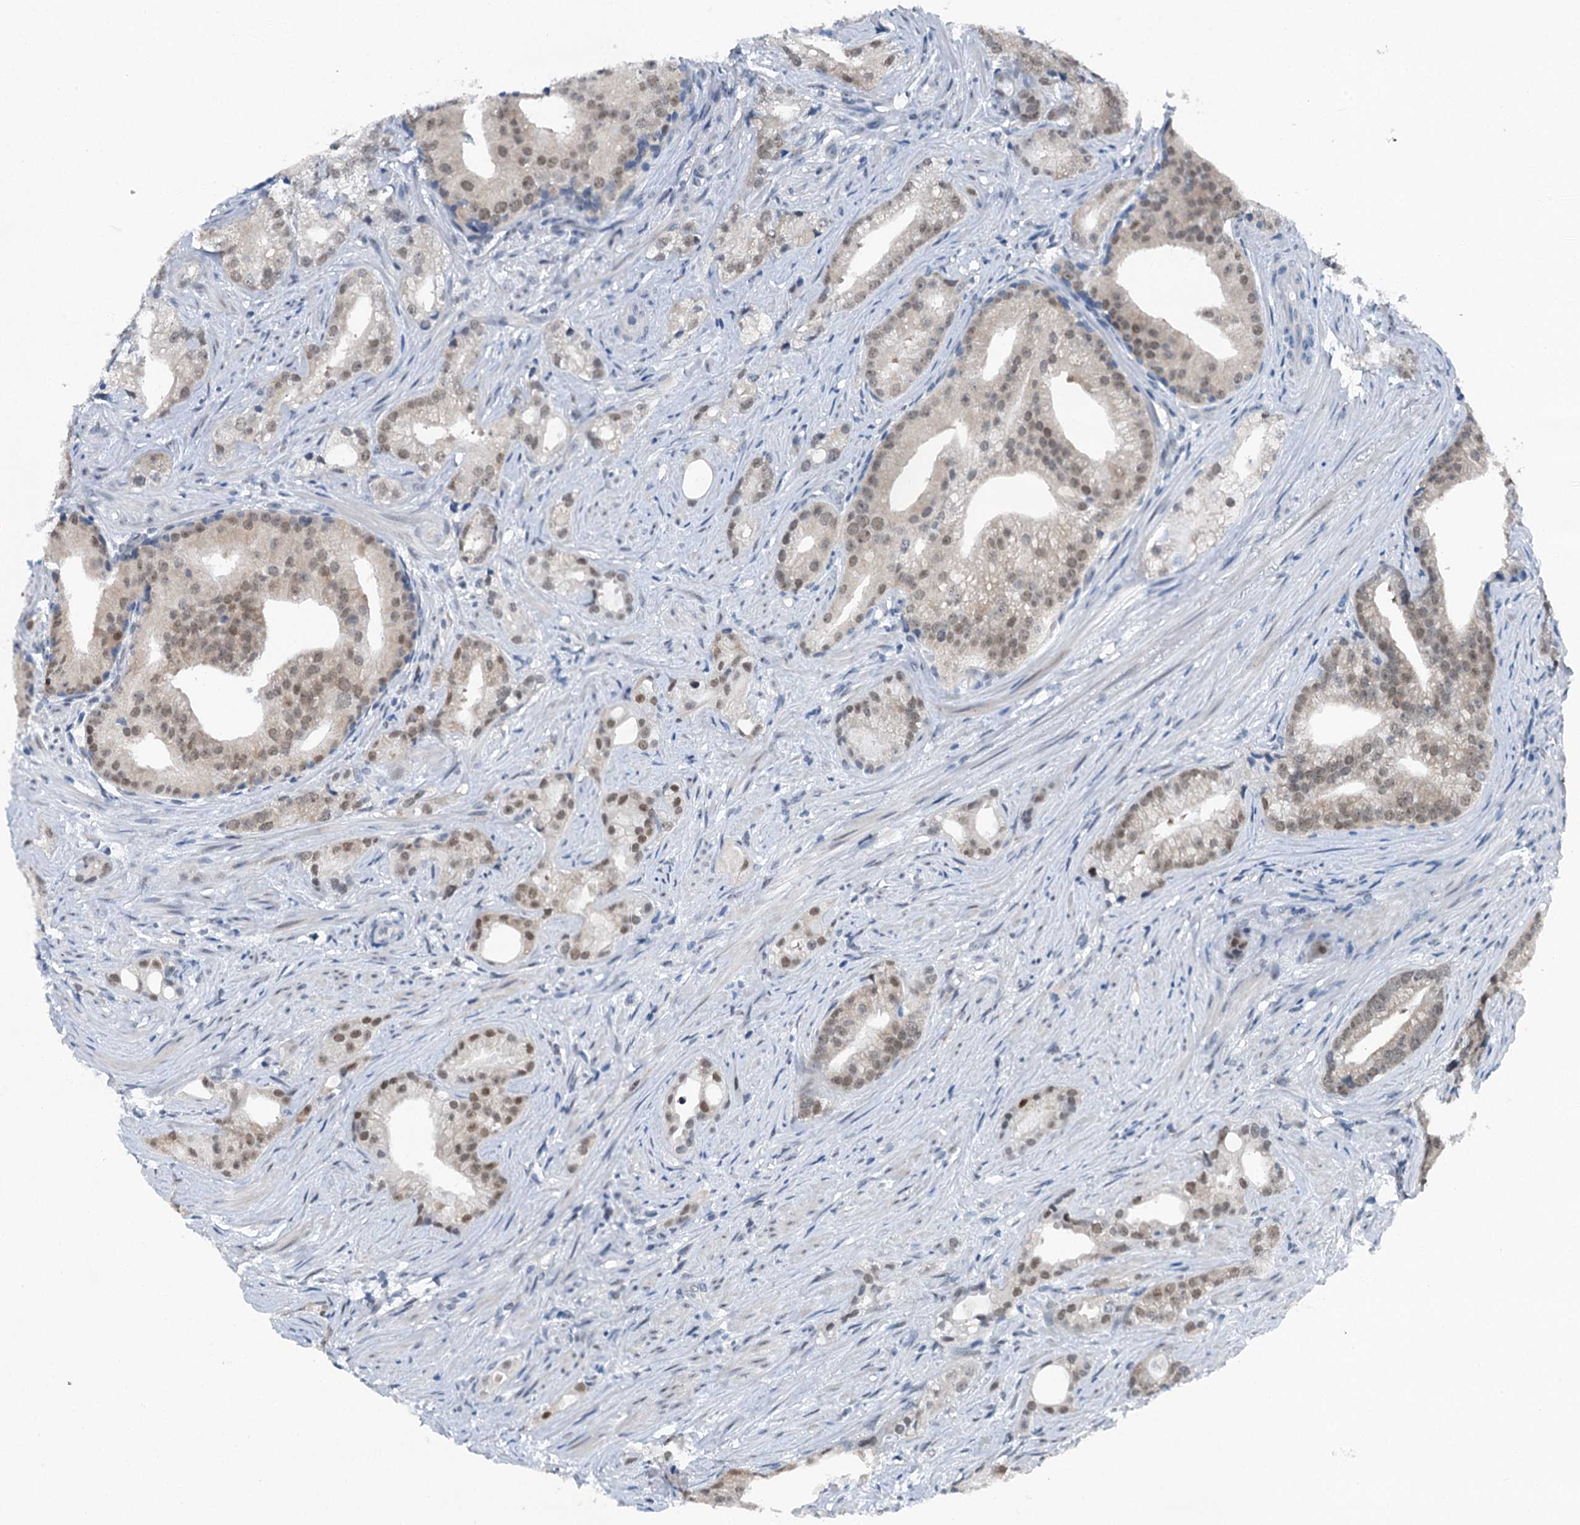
{"staining": {"intensity": "moderate", "quantity": "25%-75%", "location": "nuclear"}, "tissue": "prostate cancer", "cell_type": "Tumor cells", "image_type": "cancer", "snomed": [{"axis": "morphology", "description": "Adenocarcinoma, Low grade"}, {"axis": "topography", "description": "Prostate"}], "caption": "Immunohistochemical staining of human prostate adenocarcinoma (low-grade) displays medium levels of moderate nuclear positivity in about 25%-75% of tumor cells.", "gene": "TRPT1", "patient": {"sex": "male", "age": 71}}